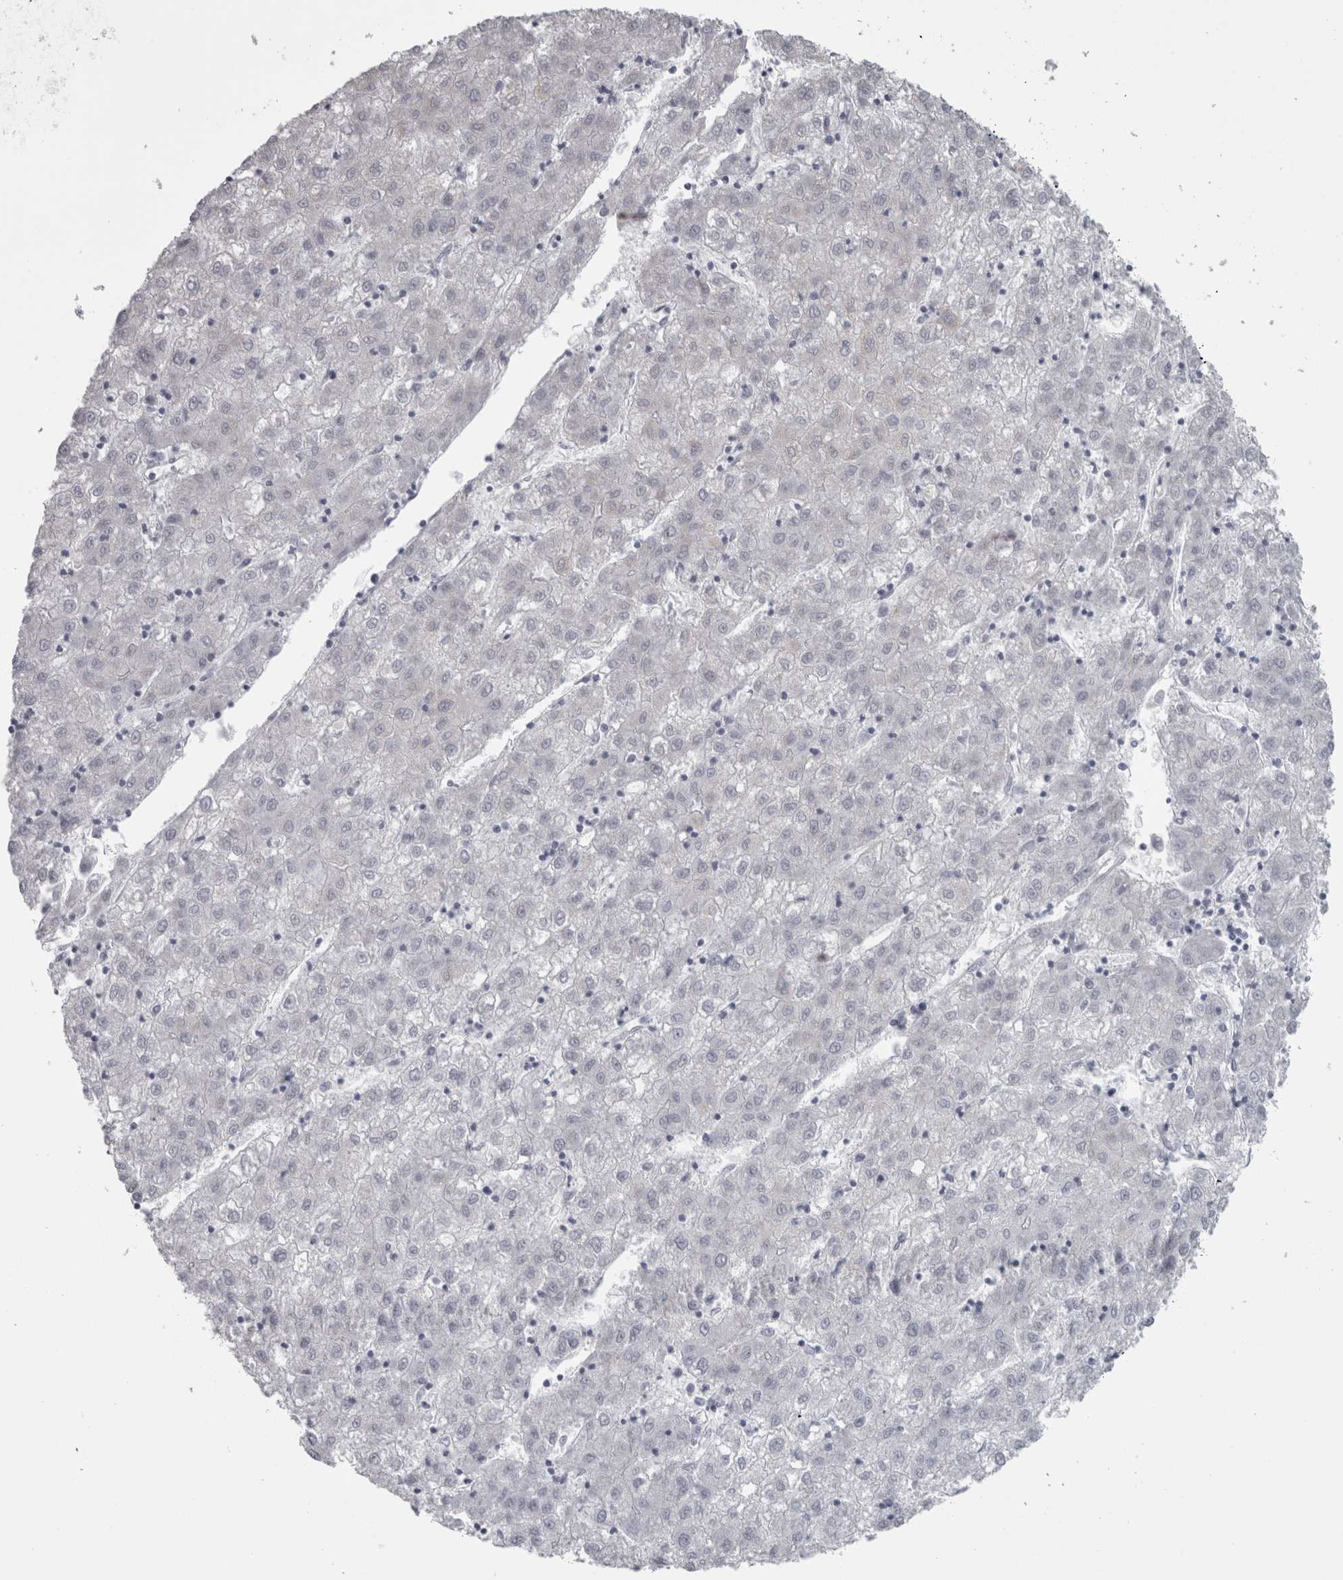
{"staining": {"intensity": "negative", "quantity": "none", "location": "none"}, "tissue": "liver cancer", "cell_type": "Tumor cells", "image_type": "cancer", "snomed": [{"axis": "morphology", "description": "Carcinoma, Hepatocellular, NOS"}, {"axis": "topography", "description": "Liver"}], "caption": "This is an immunohistochemistry micrograph of human liver cancer. There is no positivity in tumor cells.", "gene": "PPP1R12B", "patient": {"sex": "male", "age": 72}}